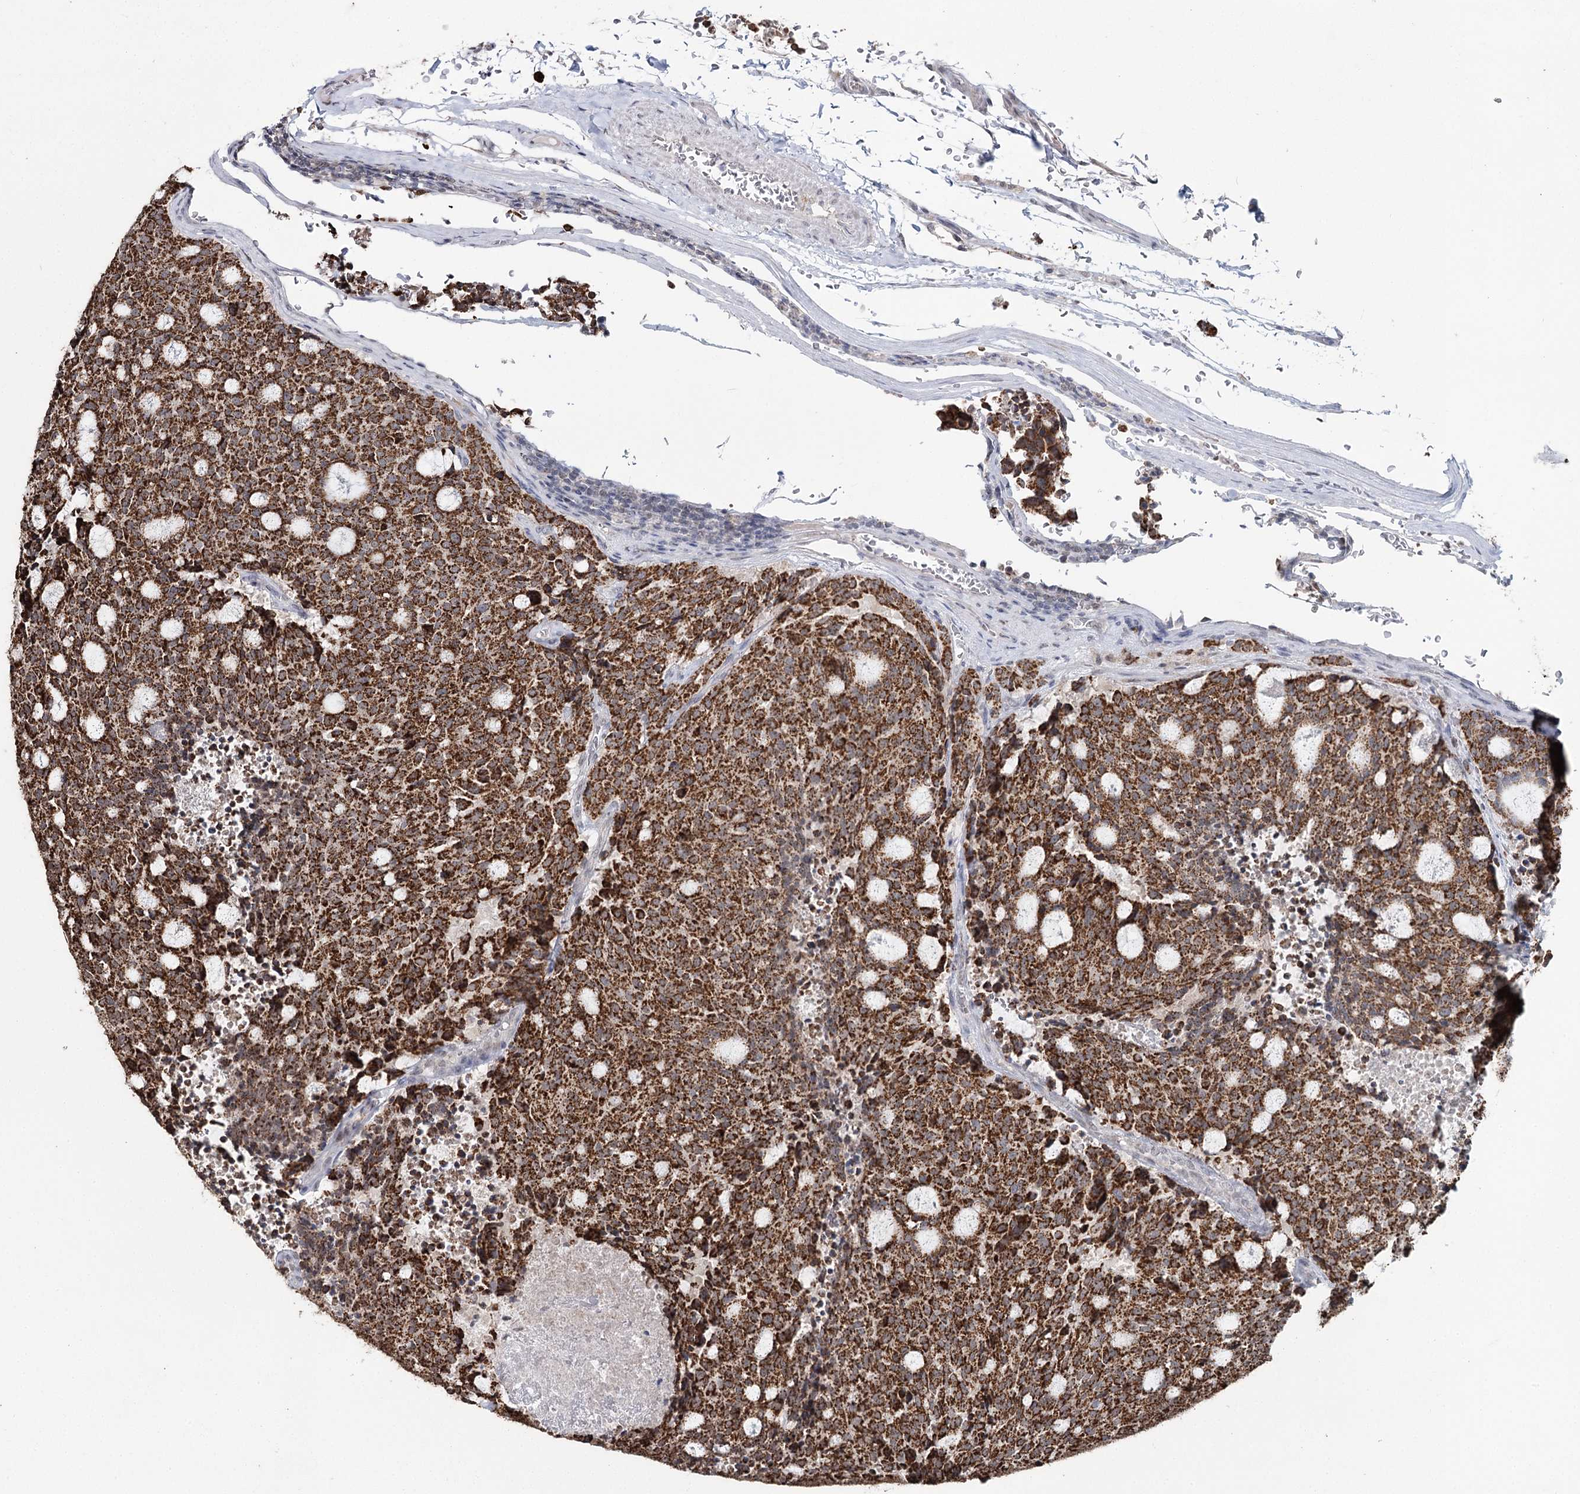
{"staining": {"intensity": "strong", "quantity": ">75%", "location": "cytoplasmic/membranous"}, "tissue": "carcinoid", "cell_type": "Tumor cells", "image_type": "cancer", "snomed": [{"axis": "morphology", "description": "Carcinoid, malignant, NOS"}, {"axis": "topography", "description": "Pancreas"}], "caption": "Carcinoid stained with DAB IHC exhibits high levels of strong cytoplasmic/membranous expression in approximately >75% of tumor cells. (DAB (3,3'-diaminobenzidine) IHC with brightfield microscopy, high magnification).", "gene": "PDHX", "patient": {"sex": "female", "age": 54}}